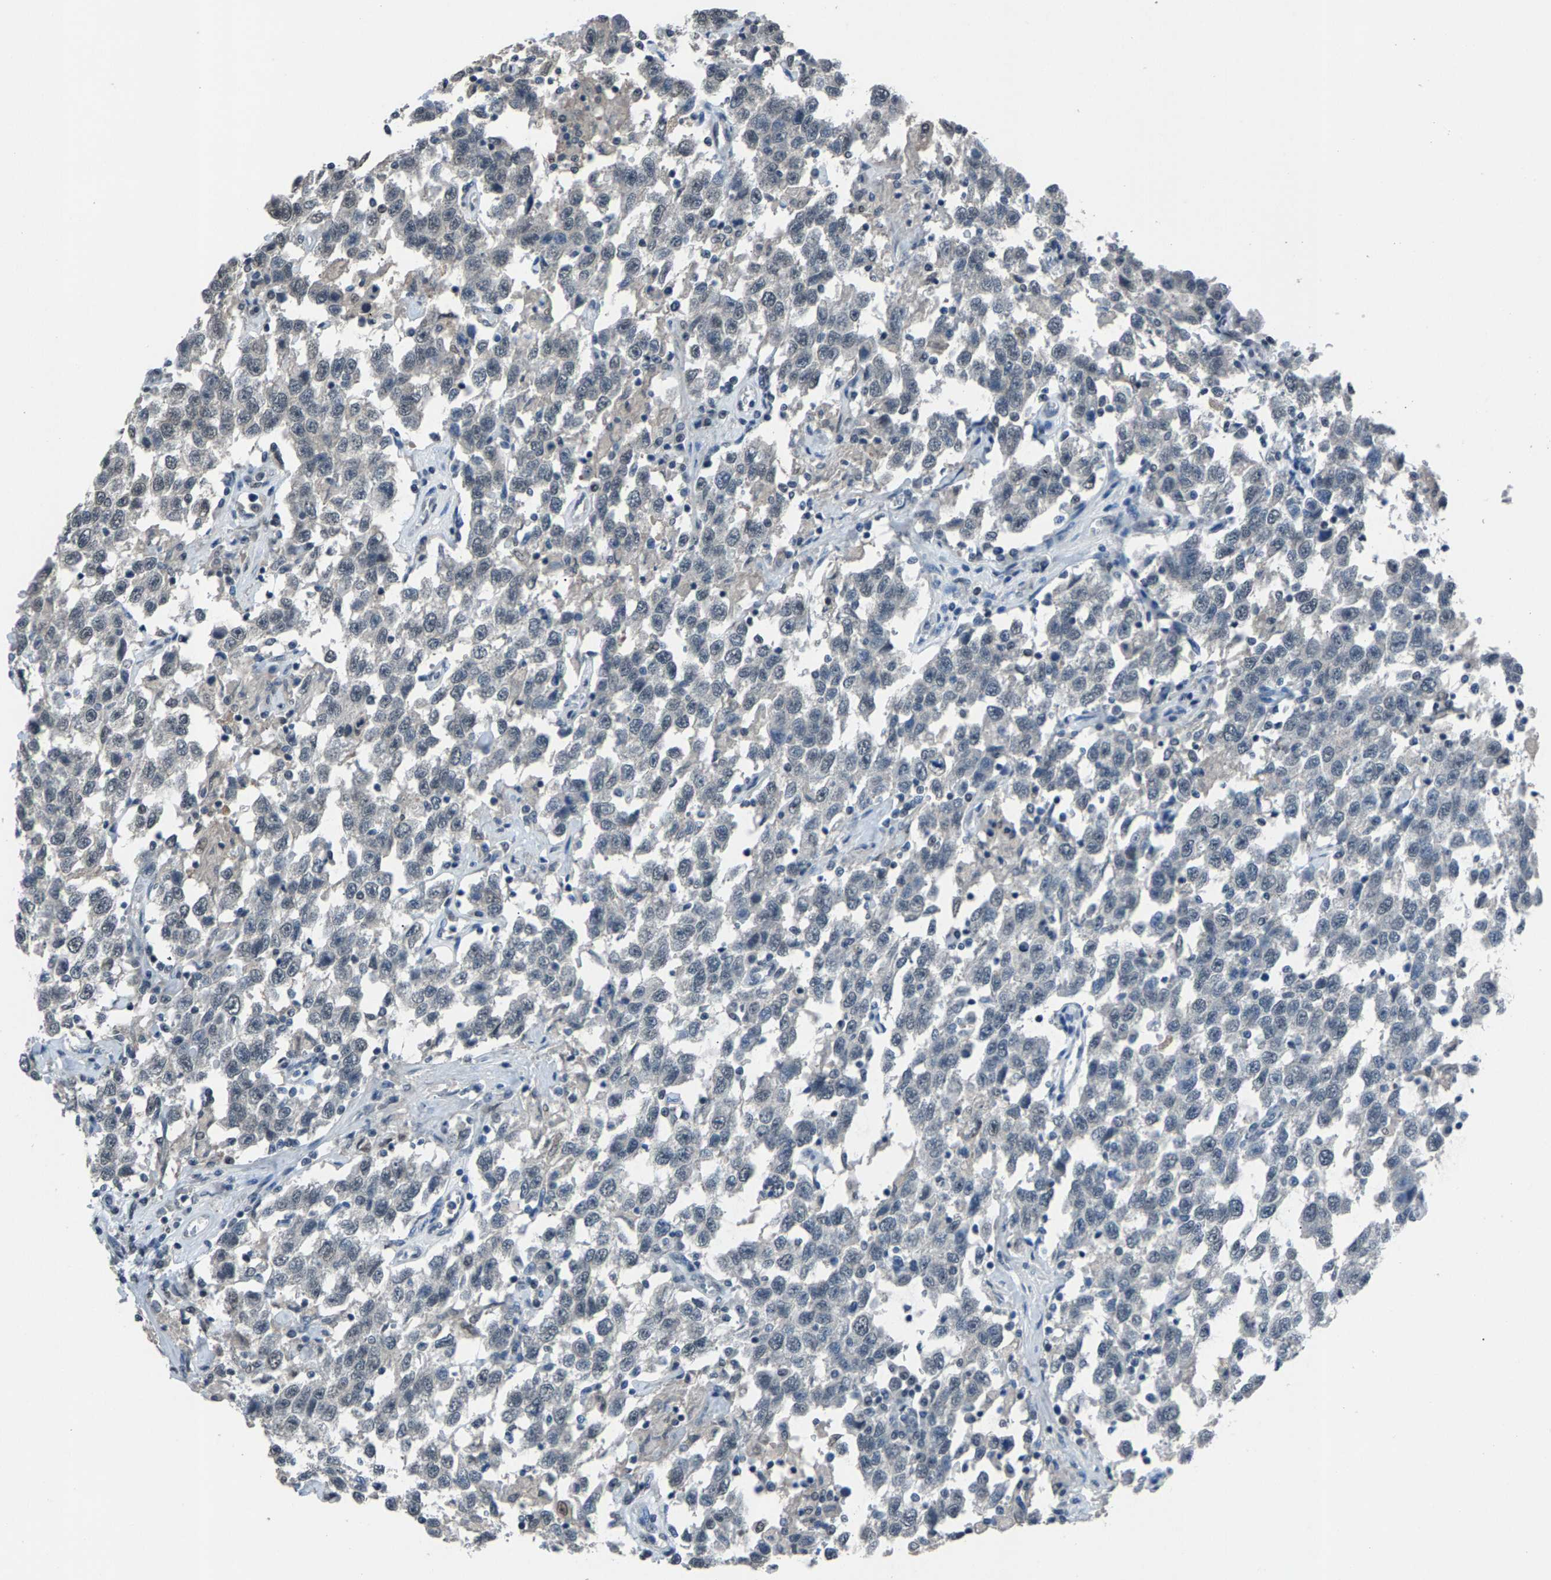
{"staining": {"intensity": "negative", "quantity": "none", "location": "none"}, "tissue": "testis cancer", "cell_type": "Tumor cells", "image_type": "cancer", "snomed": [{"axis": "morphology", "description": "Seminoma, NOS"}, {"axis": "topography", "description": "Testis"}], "caption": "Immunohistochemistry (IHC) image of neoplastic tissue: testis seminoma stained with DAB demonstrates no significant protein positivity in tumor cells. The staining is performed using DAB (3,3'-diaminobenzidine) brown chromogen with nuclei counter-stained in using hematoxylin.", "gene": "ZNF276", "patient": {"sex": "male", "age": 41}}